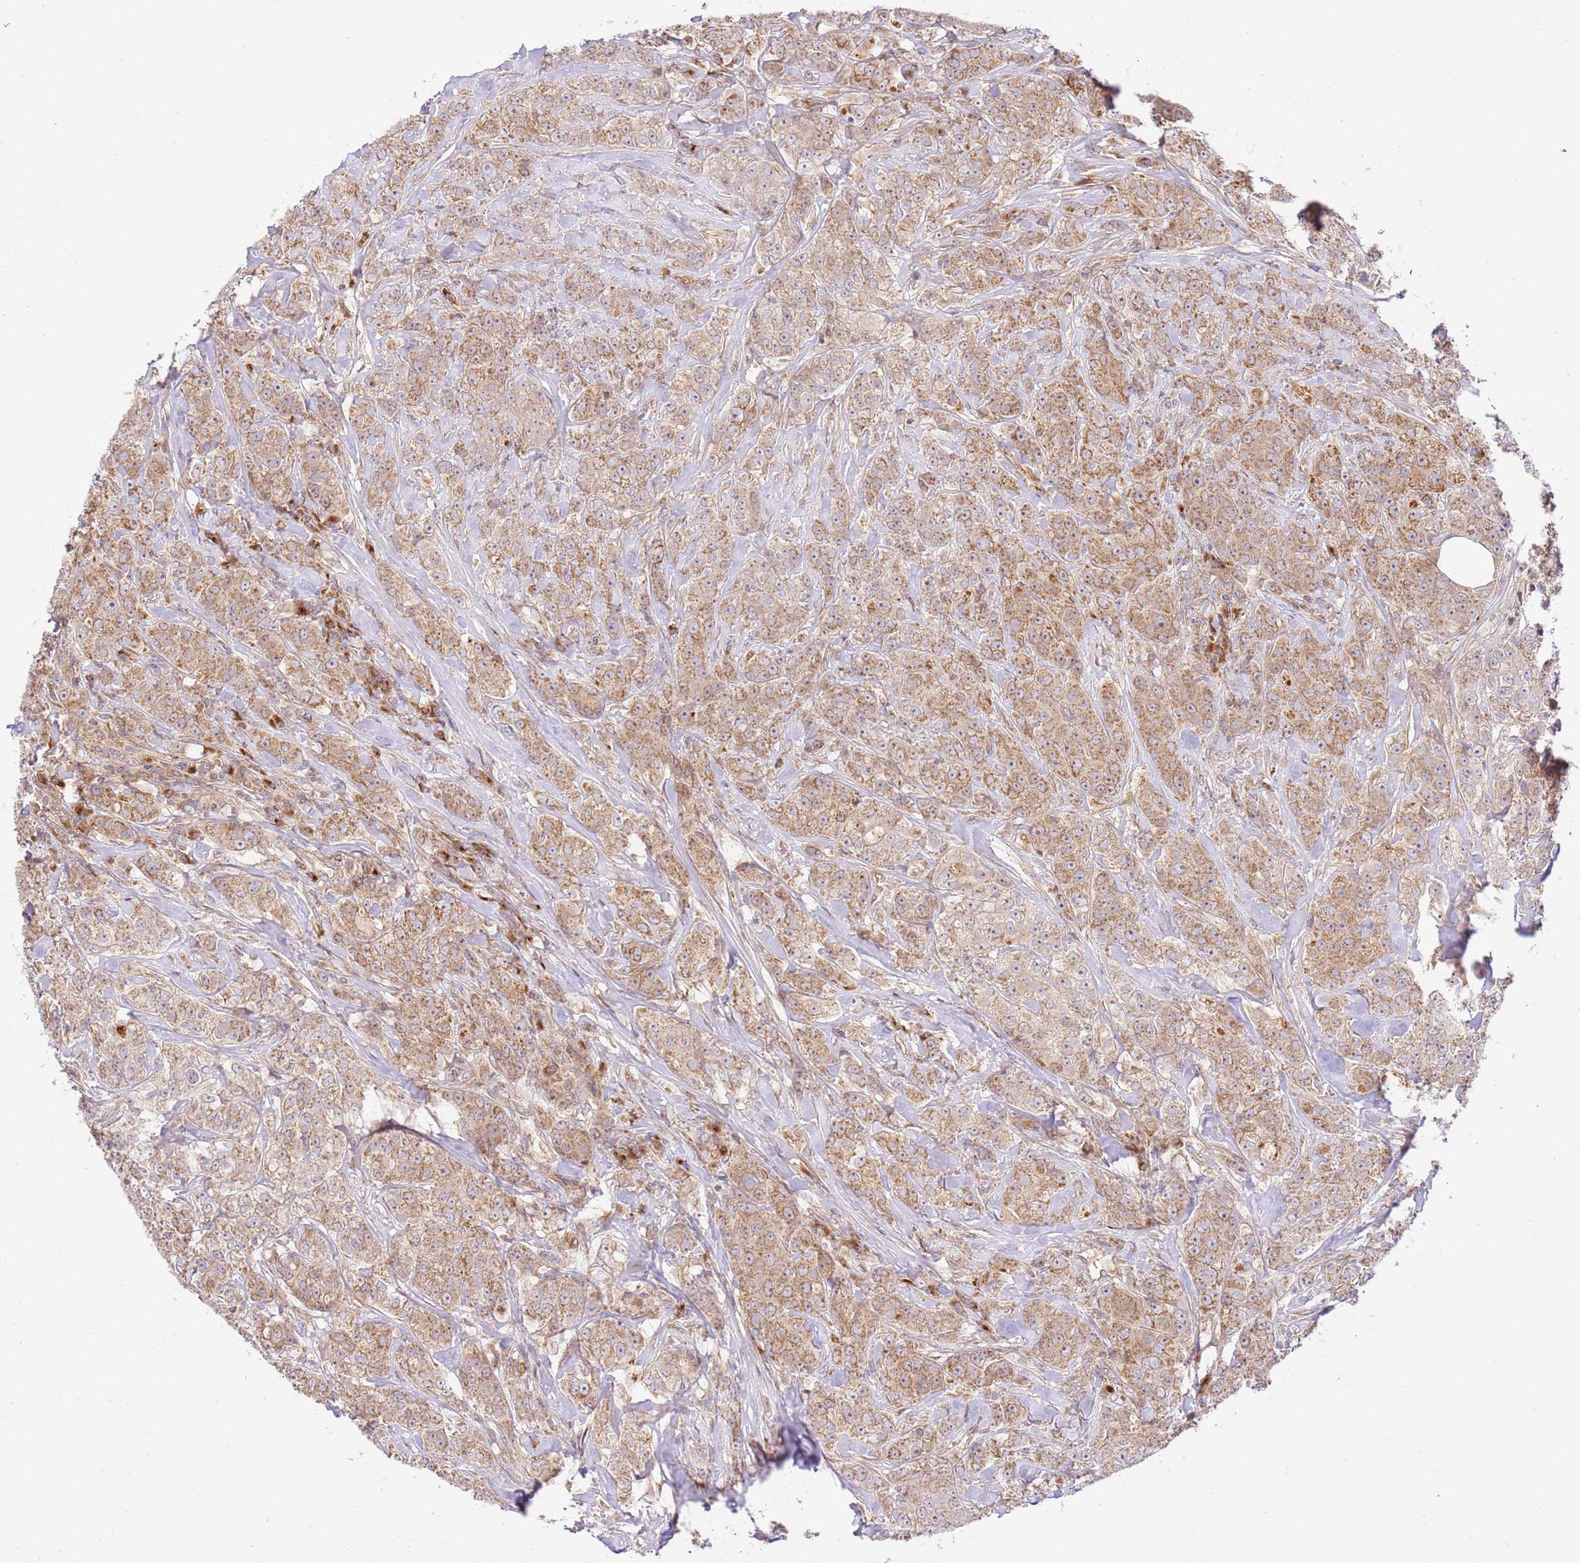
{"staining": {"intensity": "moderate", "quantity": ">75%", "location": "cytoplasmic/membranous"}, "tissue": "breast cancer", "cell_type": "Tumor cells", "image_type": "cancer", "snomed": [{"axis": "morphology", "description": "Duct carcinoma"}, {"axis": "topography", "description": "Breast"}], "caption": "Protein expression analysis of breast cancer exhibits moderate cytoplasmic/membranous staining in about >75% of tumor cells.", "gene": "SPATA2L", "patient": {"sex": "female", "age": 43}}